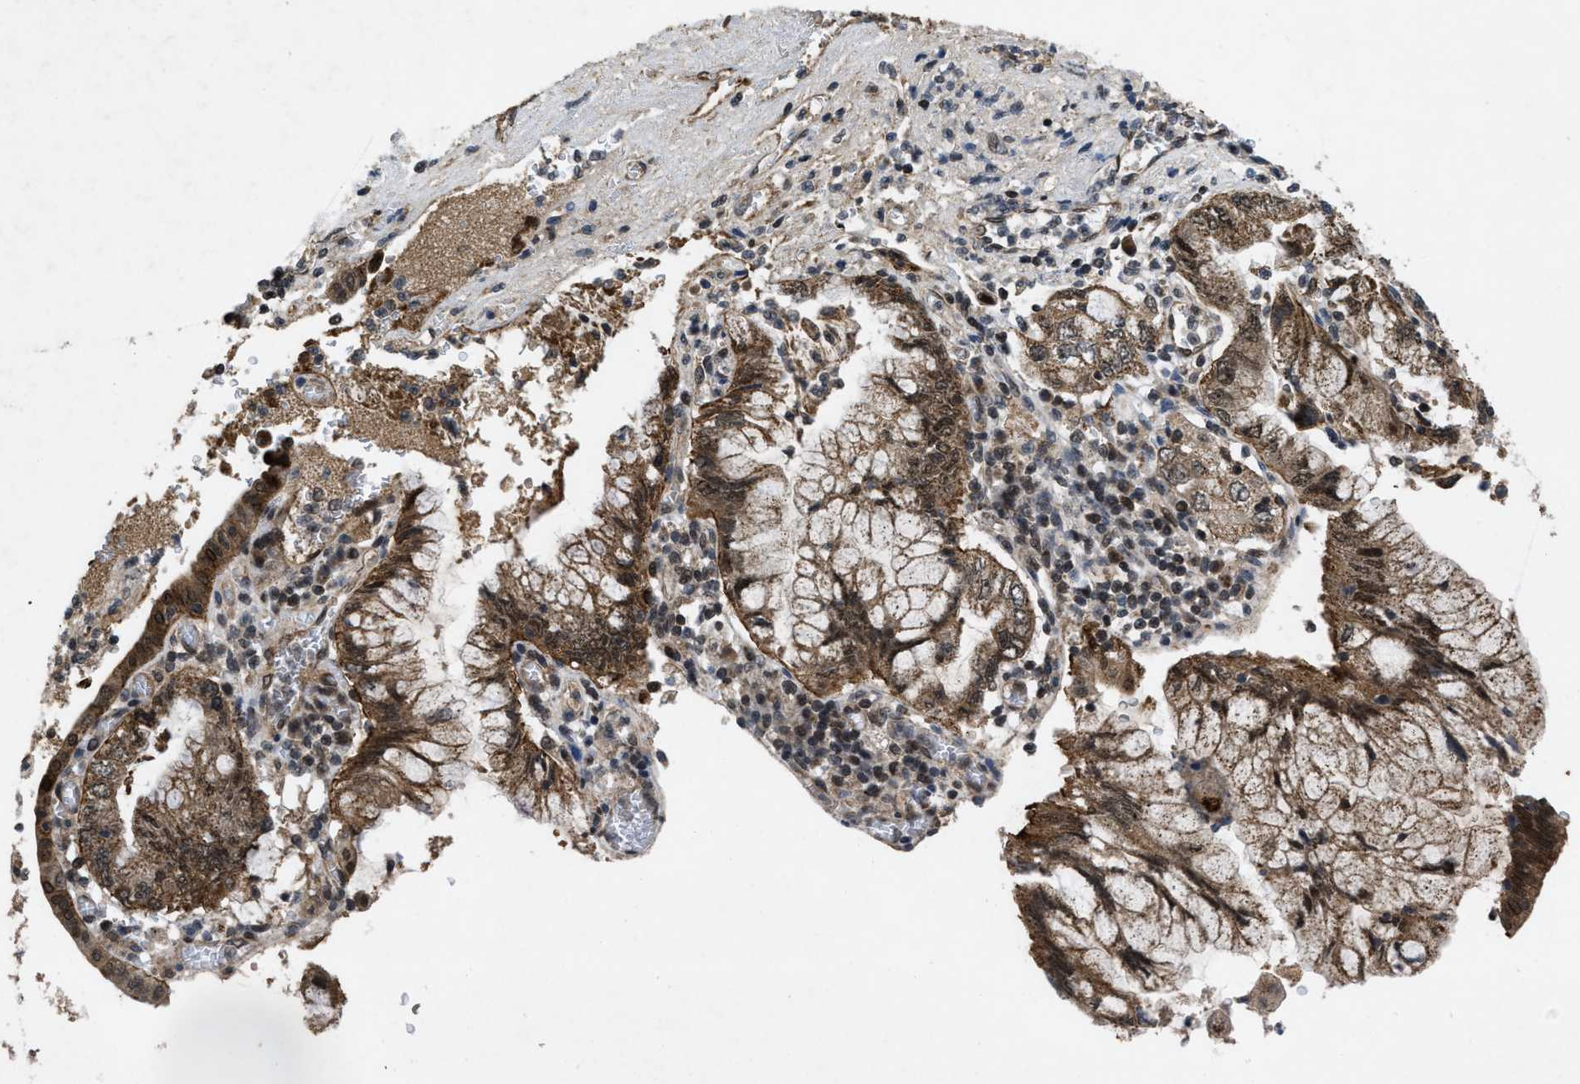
{"staining": {"intensity": "moderate", "quantity": ">75%", "location": "cytoplasmic/membranous,nuclear"}, "tissue": "pancreatic cancer", "cell_type": "Tumor cells", "image_type": "cancer", "snomed": [{"axis": "morphology", "description": "Adenocarcinoma, NOS"}, {"axis": "topography", "description": "Pancreas"}], "caption": "Immunohistochemistry (DAB) staining of pancreatic adenocarcinoma shows moderate cytoplasmic/membranous and nuclear protein positivity in about >75% of tumor cells.", "gene": "ZNHIT1", "patient": {"sex": "female", "age": 73}}